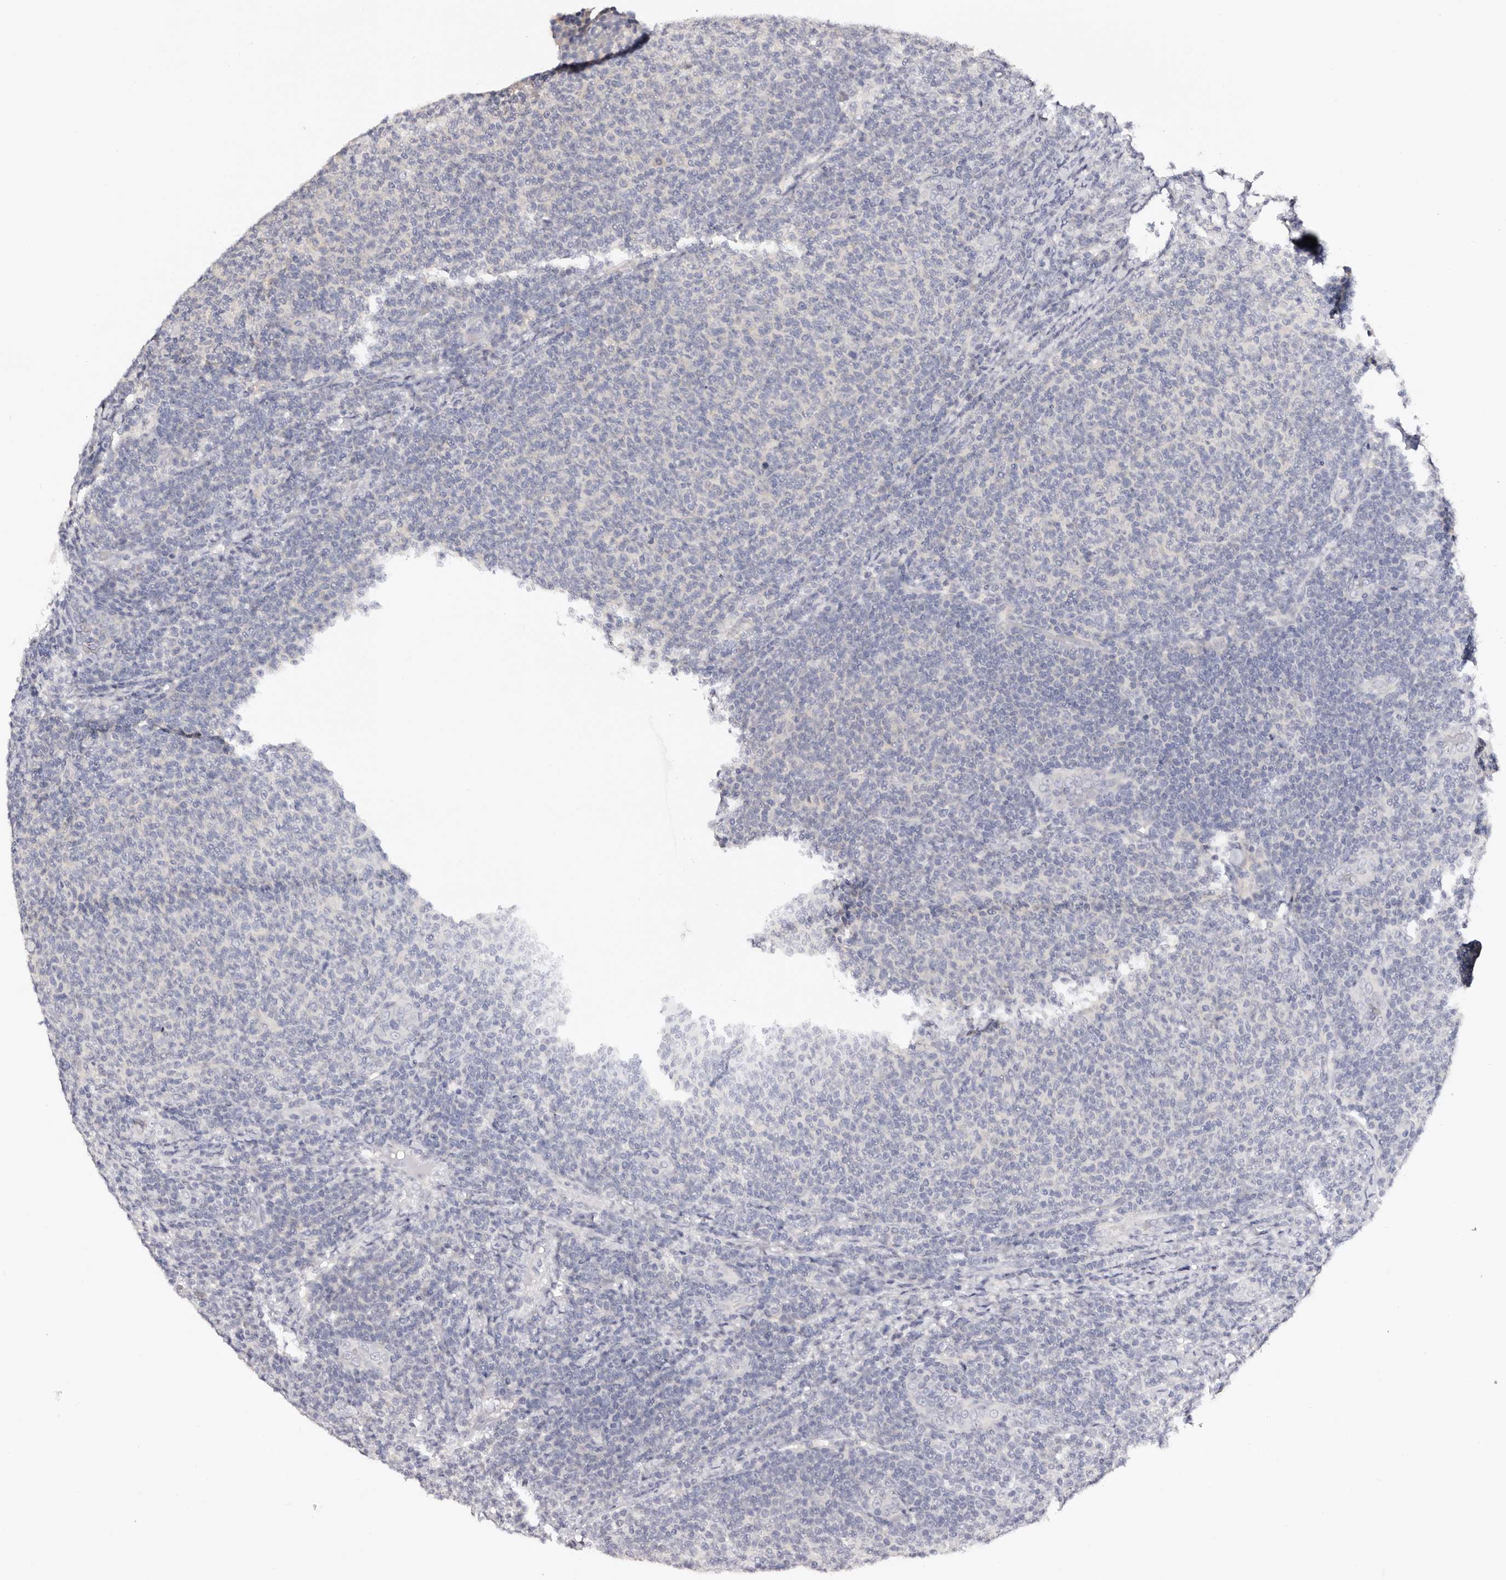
{"staining": {"intensity": "negative", "quantity": "none", "location": "none"}, "tissue": "lymphoma", "cell_type": "Tumor cells", "image_type": "cancer", "snomed": [{"axis": "morphology", "description": "Malignant lymphoma, non-Hodgkin's type, Low grade"}, {"axis": "topography", "description": "Lymph node"}], "caption": "High magnification brightfield microscopy of malignant lymphoma, non-Hodgkin's type (low-grade) stained with DAB (brown) and counterstained with hematoxylin (blue): tumor cells show no significant expression.", "gene": "ROM1", "patient": {"sex": "male", "age": 66}}